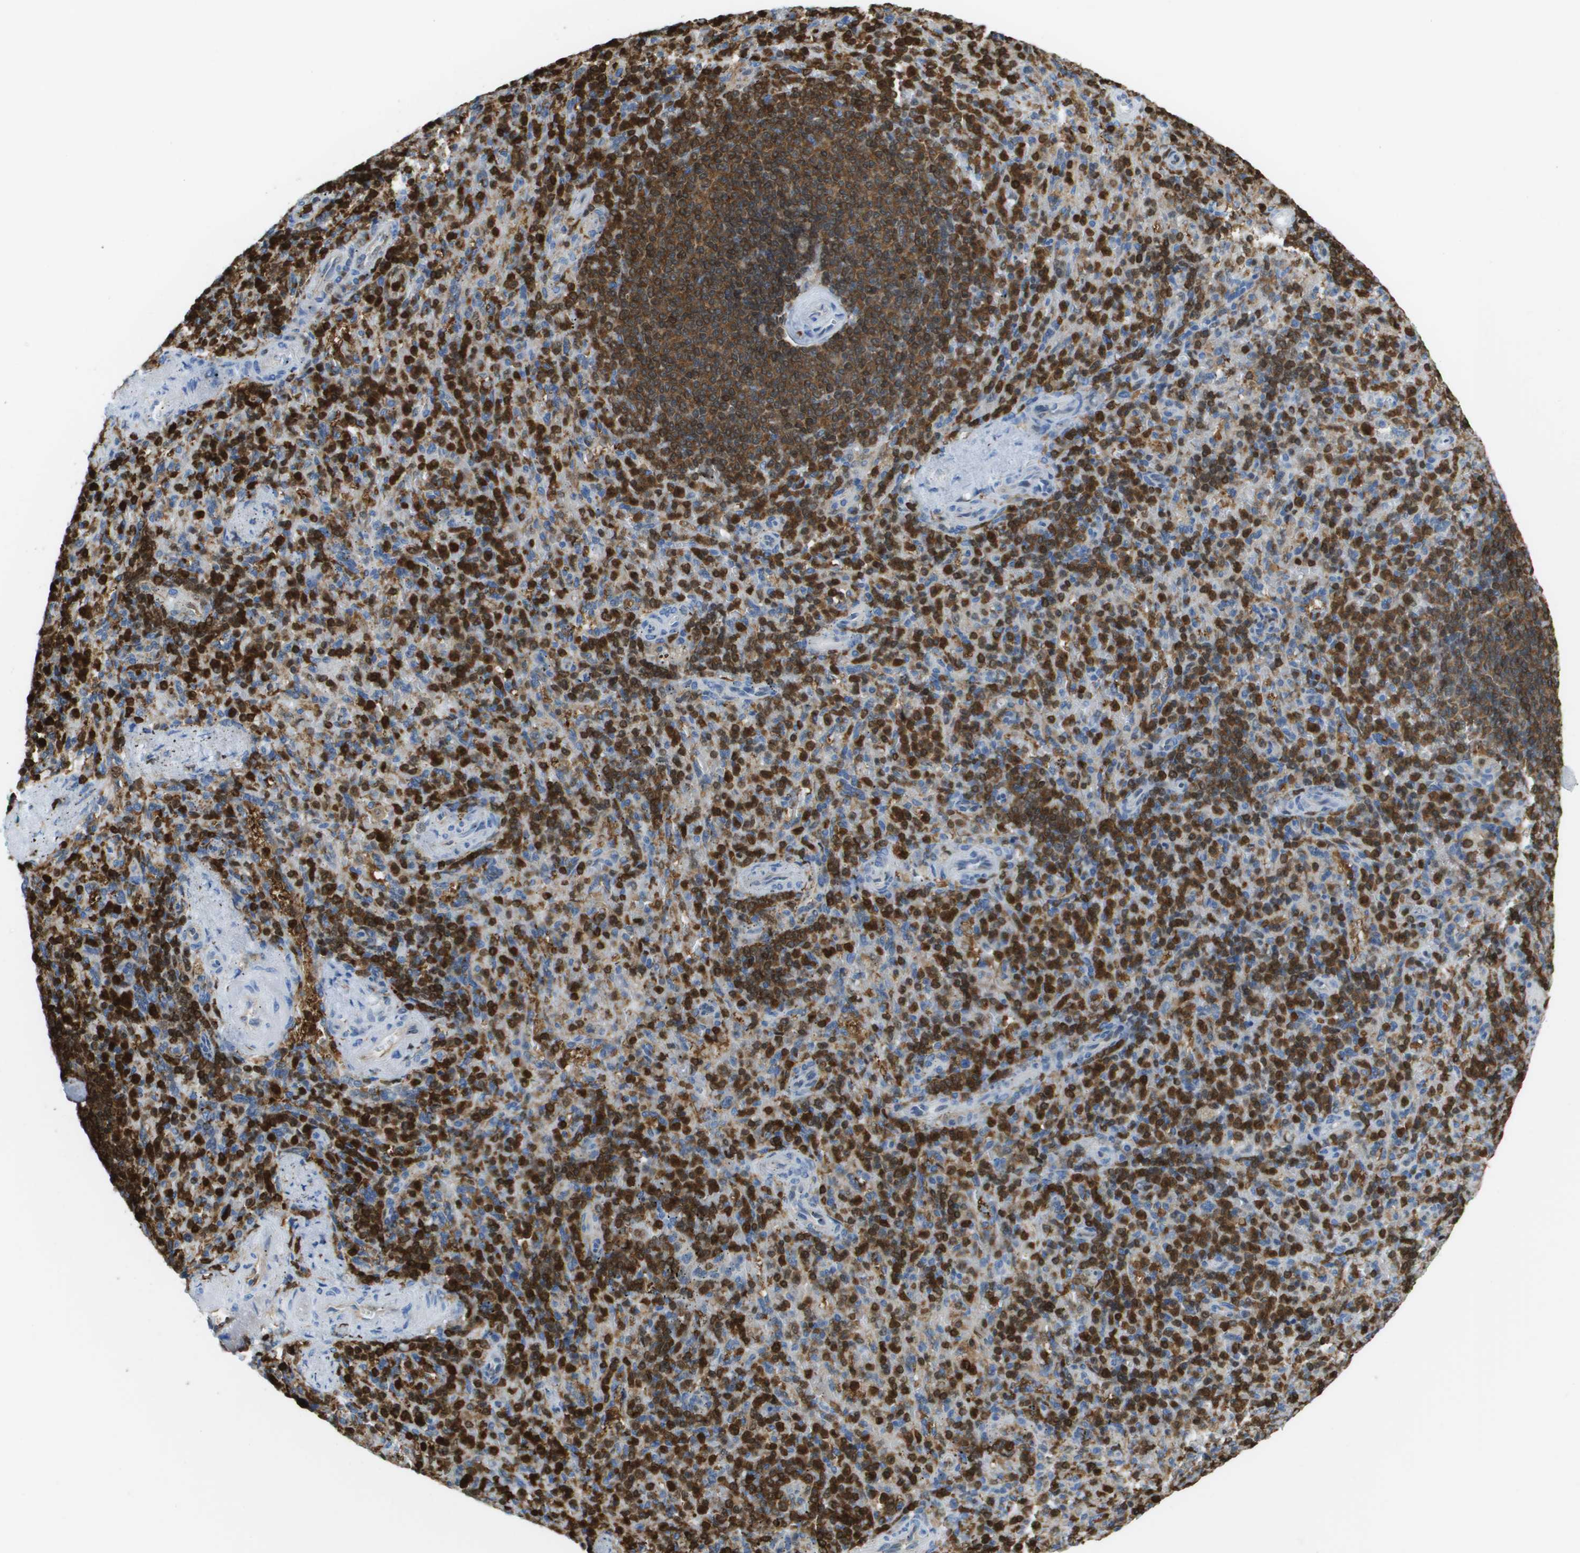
{"staining": {"intensity": "strong", "quantity": "25%-75%", "location": "cytoplasmic/membranous"}, "tissue": "spleen", "cell_type": "Cells in red pulp", "image_type": "normal", "snomed": [{"axis": "morphology", "description": "Normal tissue, NOS"}, {"axis": "topography", "description": "Spleen"}], "caption": "Human spleen stained for a protein (brown) reveals strong cytoplasmic/membranous positive expression in approximately 25%-75% of cells in red pulp.", "gene": "DOCK5", "patient": {"sex": "female", "age": 74}}